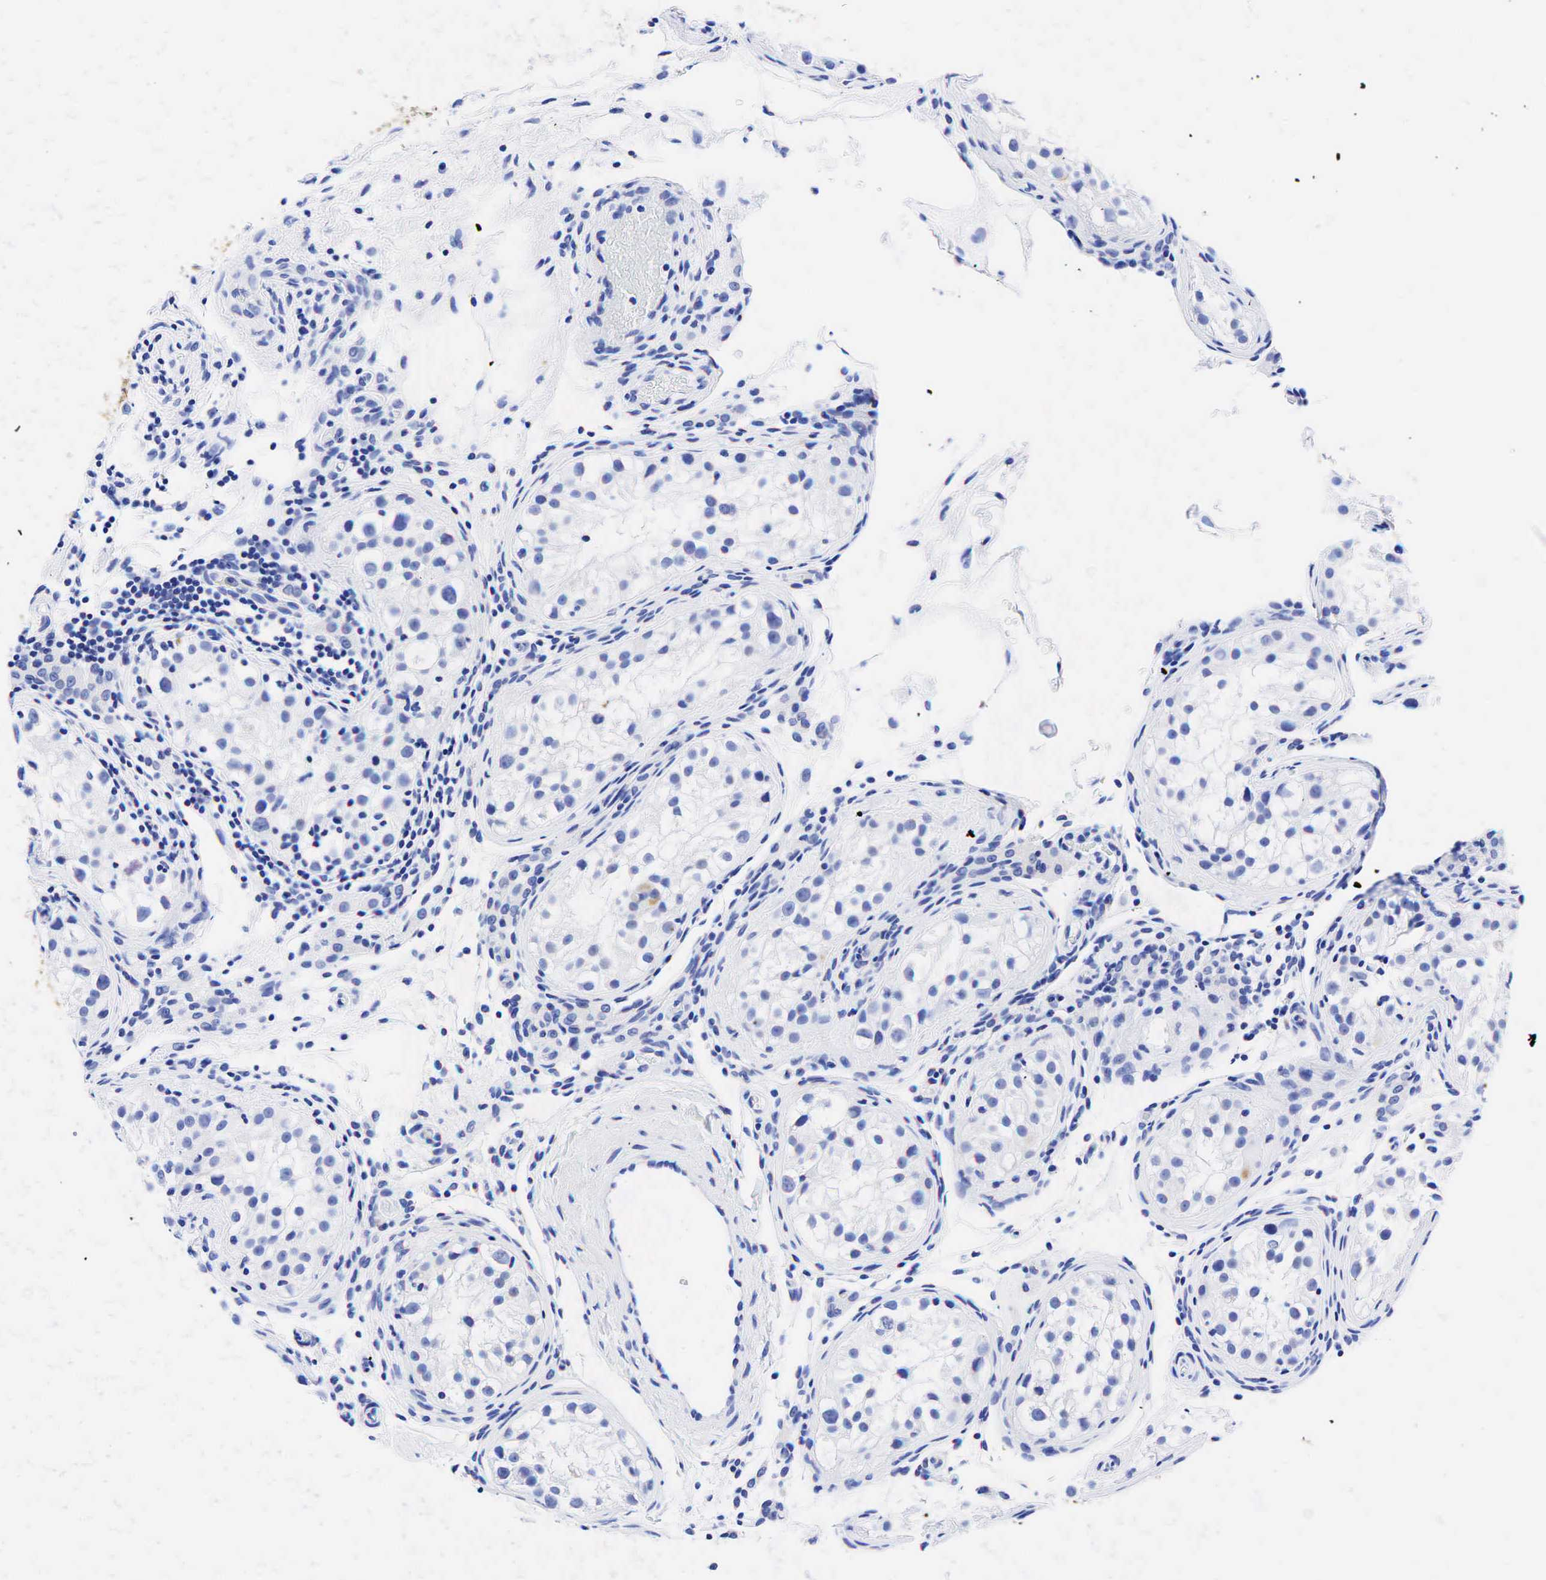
{"staining": {"intensity": "negative", "quantity": "none", "location": "none"}, "tissue": "testis", "cell_type": "Cells in seminiferous ducts", "image_type": "normal", "snomed": [{"axis": "morphology", "description": "Normal tissue, NOS"}, {"axis": "topography", "description": "Testis"}], "caption": "This micrograph is of unremarkable testis stained with immunohistochemistry to label a protein in brown with the nuclei are counter-stained blue. There is no expression in cells in seminiferous ducts. The staining is performed using DAB (3,3'-diaminobenzidine) brown chromogen with nuclei counter-stained in using hematoxylin.", "gene": "KRT19", "patient": {"sex": "male", "age": 24}}